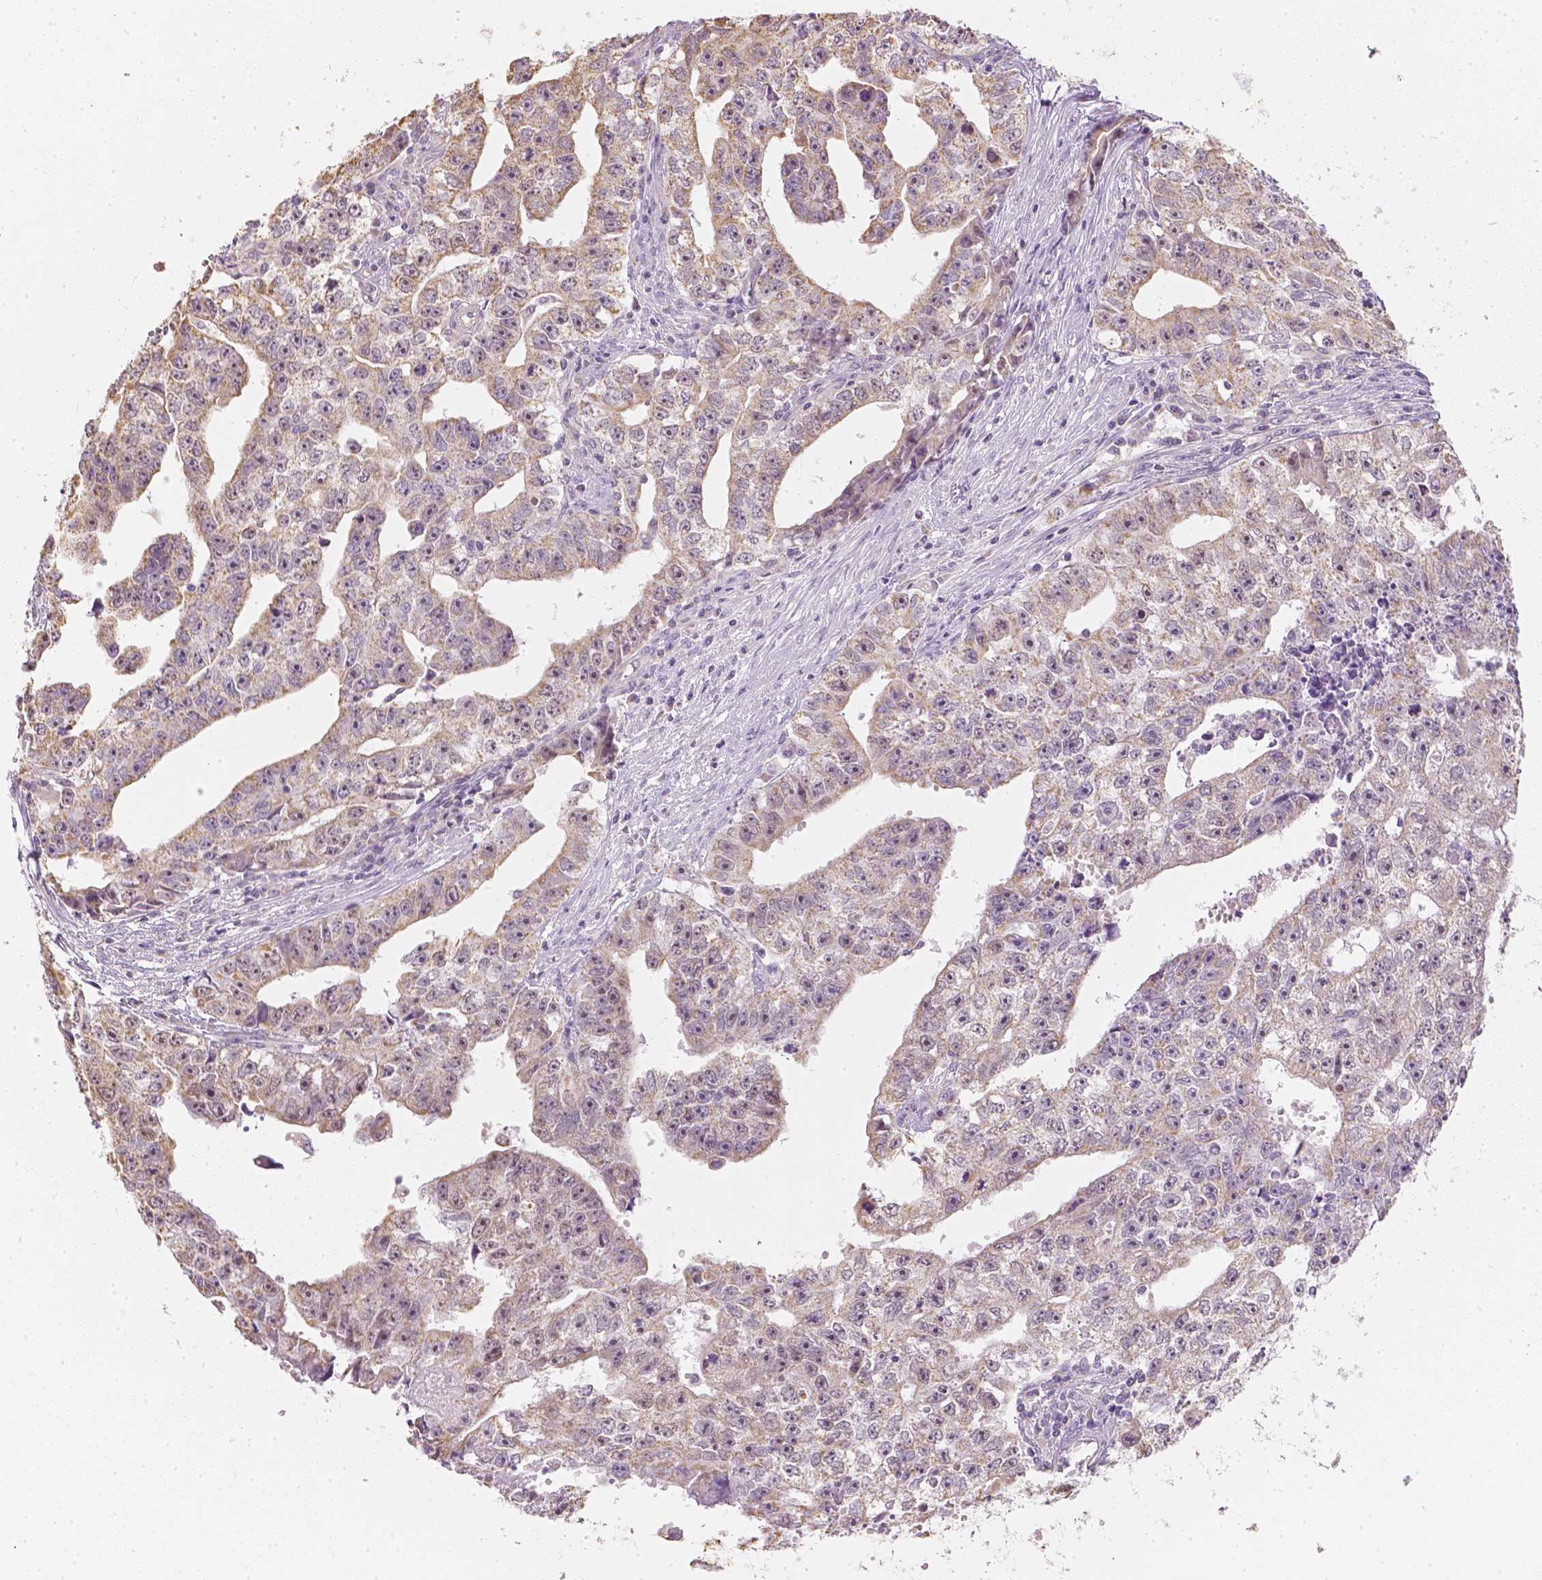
{"staining": {"intensity": "weak", "quantity": ">75%", "location": "nuclear"}, "tissue": "testis cancer", "cell_type": "Tumor cells", "image_type": "cancer", "snomed": [{"axis": "morphology", "description": "Carcinoma, Embryonal, NOS"}, {"axis": "morphology", "description": "Teratoma, malignant, NOS"}, {"axis": "topography", "description": "Testis"}], "caption": "Immunohistochemical staining of testis malignant teratoma displays low levels of weak nuclear protein positivity in approximately >75% of tumor cells. Nuclei are stained in blue.", "gene": "NVL", "patient": {"sex": "male", "age": 24}}